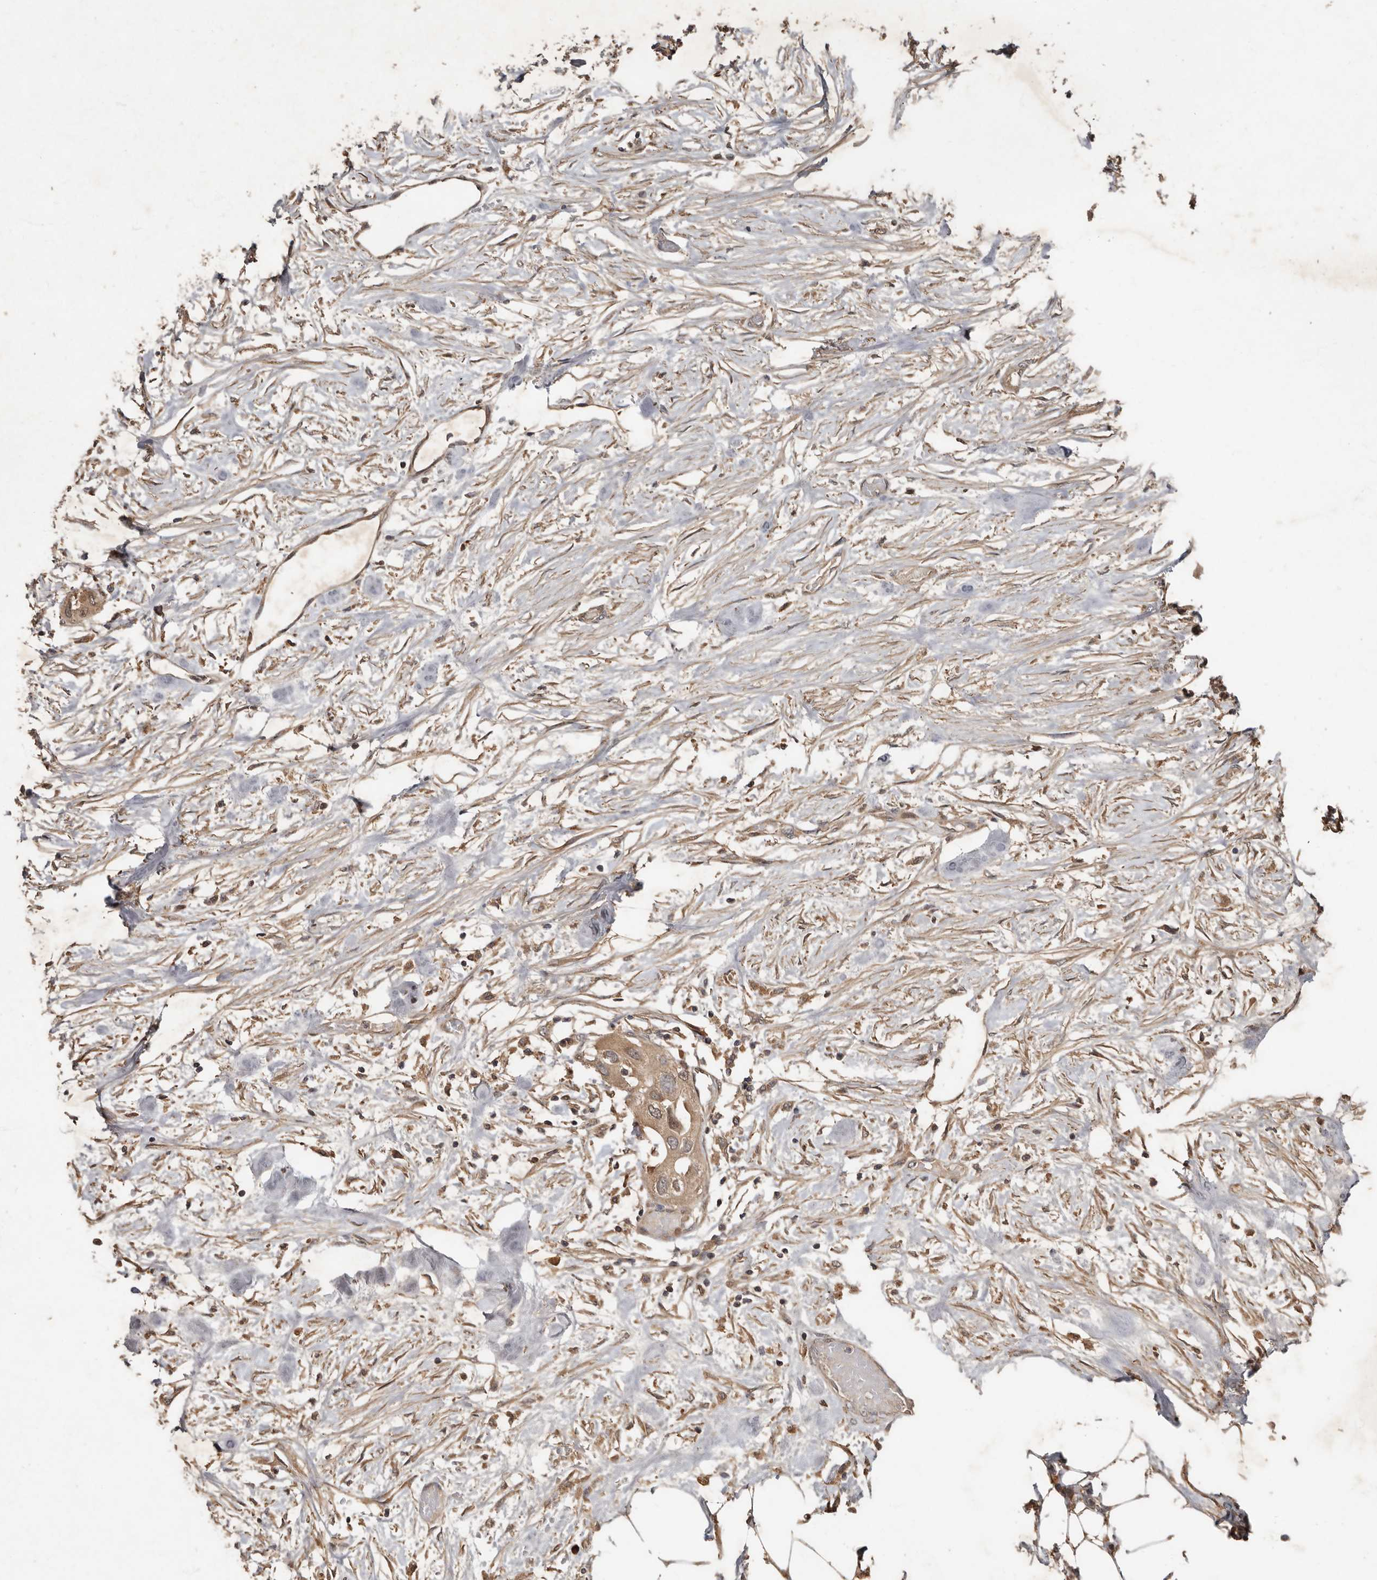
{"staining": {"intensity": "weak", "quantity": ">75%", "location": "cytoplasmic/membranous"}, "tissue": "urothelial cancer", "cell_type": "Tumor cells", "image_type": "cancer", "snomed": [{"axis": "morphology", "description": "Urothelial carcinoma, High grade"}, {"axis": "topography", "description": "Urinary bladder"}], "caption": "A high-resolution image shows immunohistochemistry staining of urothelial cancer, which shows weak cytoplasmic/membranous staining in approximately >75% of tumor cells.", "gene": "KIF26B", "patient": {"sex": "male", "age": 64}}